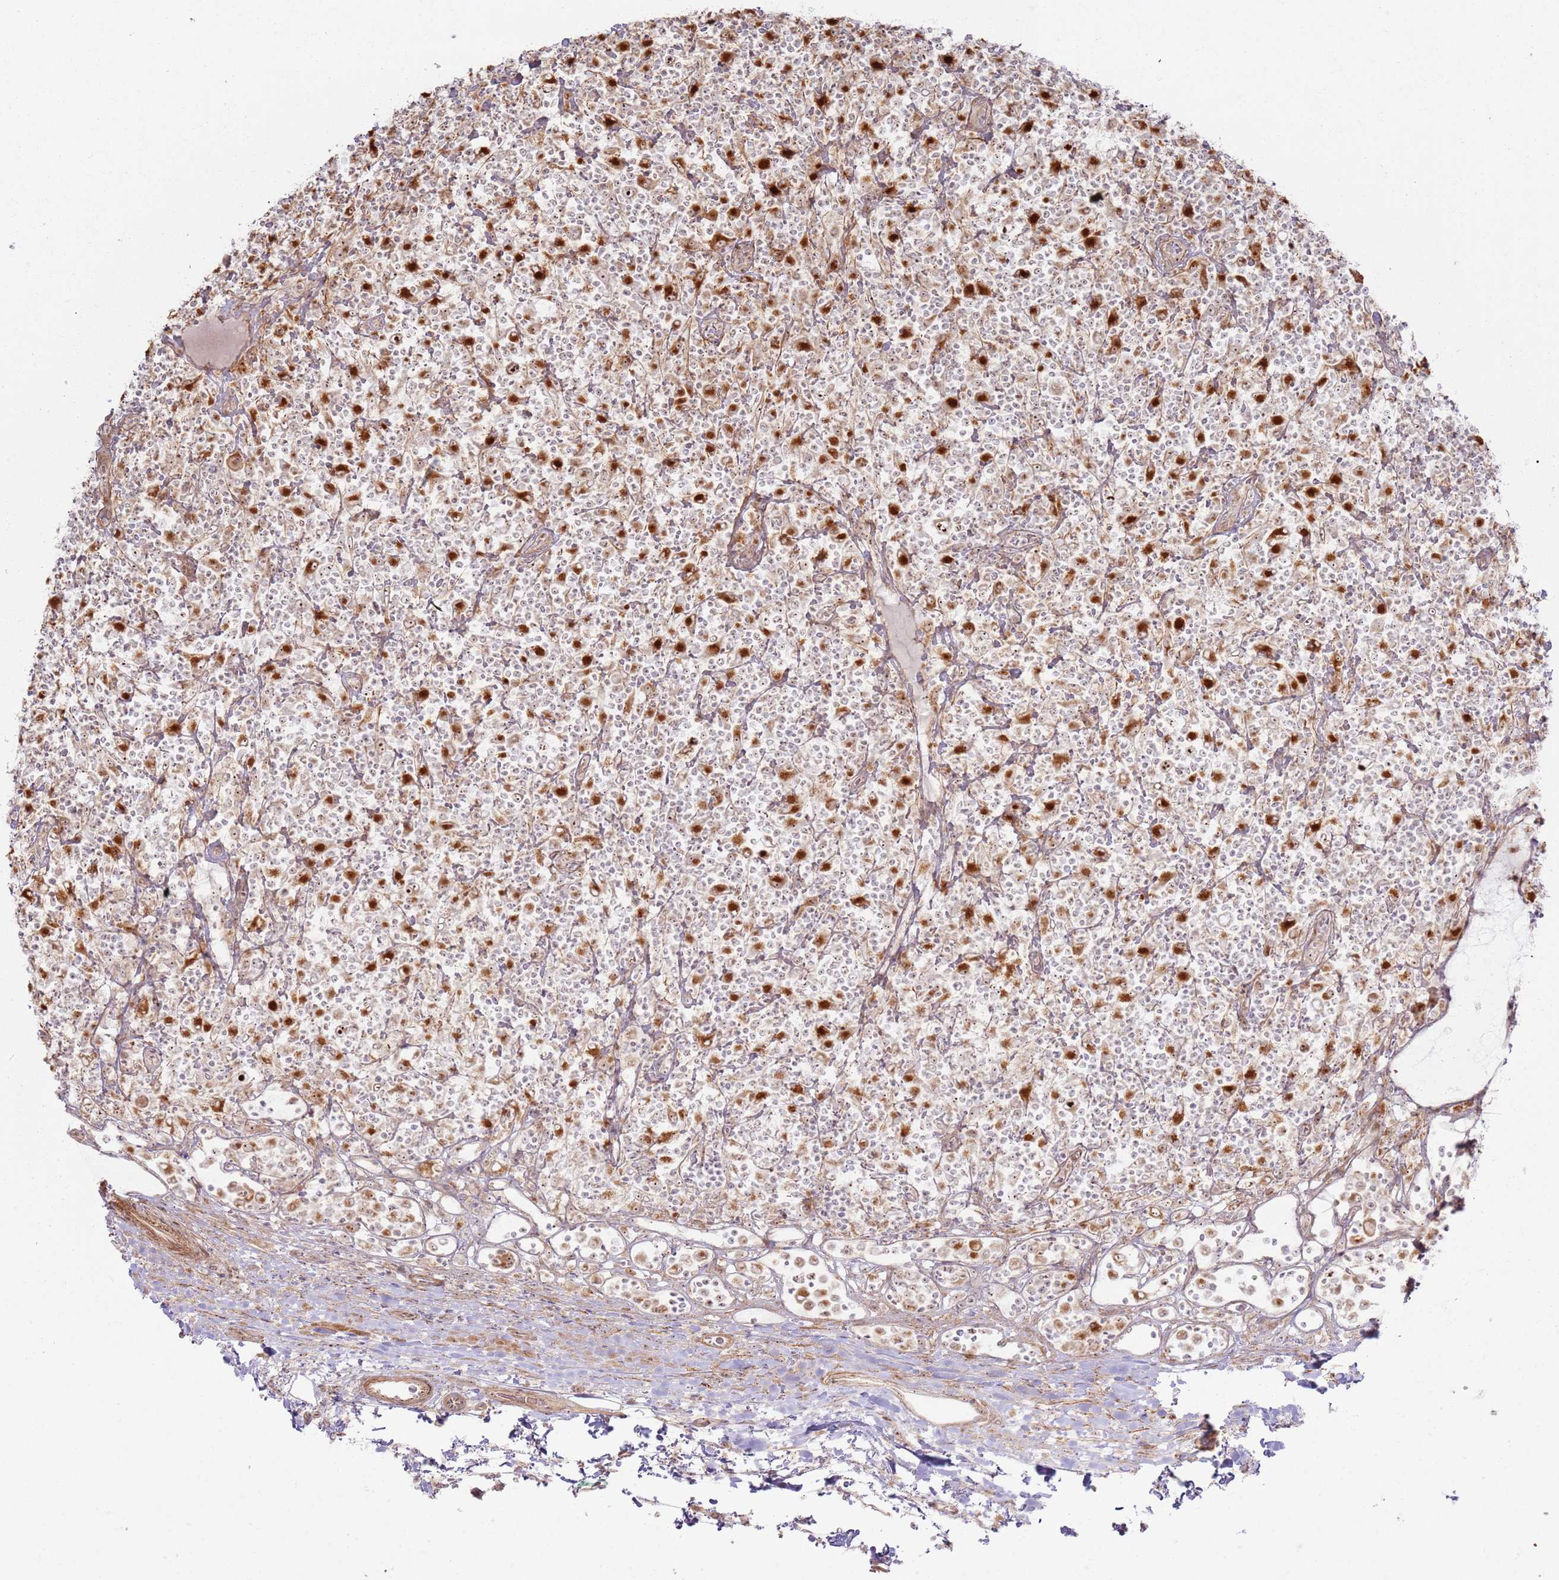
{"staining": {"intensity": "strong", "quantity": ">75%", "location": "nuclear"}, "tissue": "lymphoma", "cell_type": "Tumor cells", "image_type": "cancer", "snomed": [{"axis": "morphology", "description": "Hodgkin's disease, NOS"}, {"axis": "topography", "description": "Lymph node"}], "caption": "The image displays staining of lymphoma, revealing strong nuclear protein expression (brown color) within tumor cells.", "gene": "CNPY1", "patient": {"sex": "male", "age": 70}}